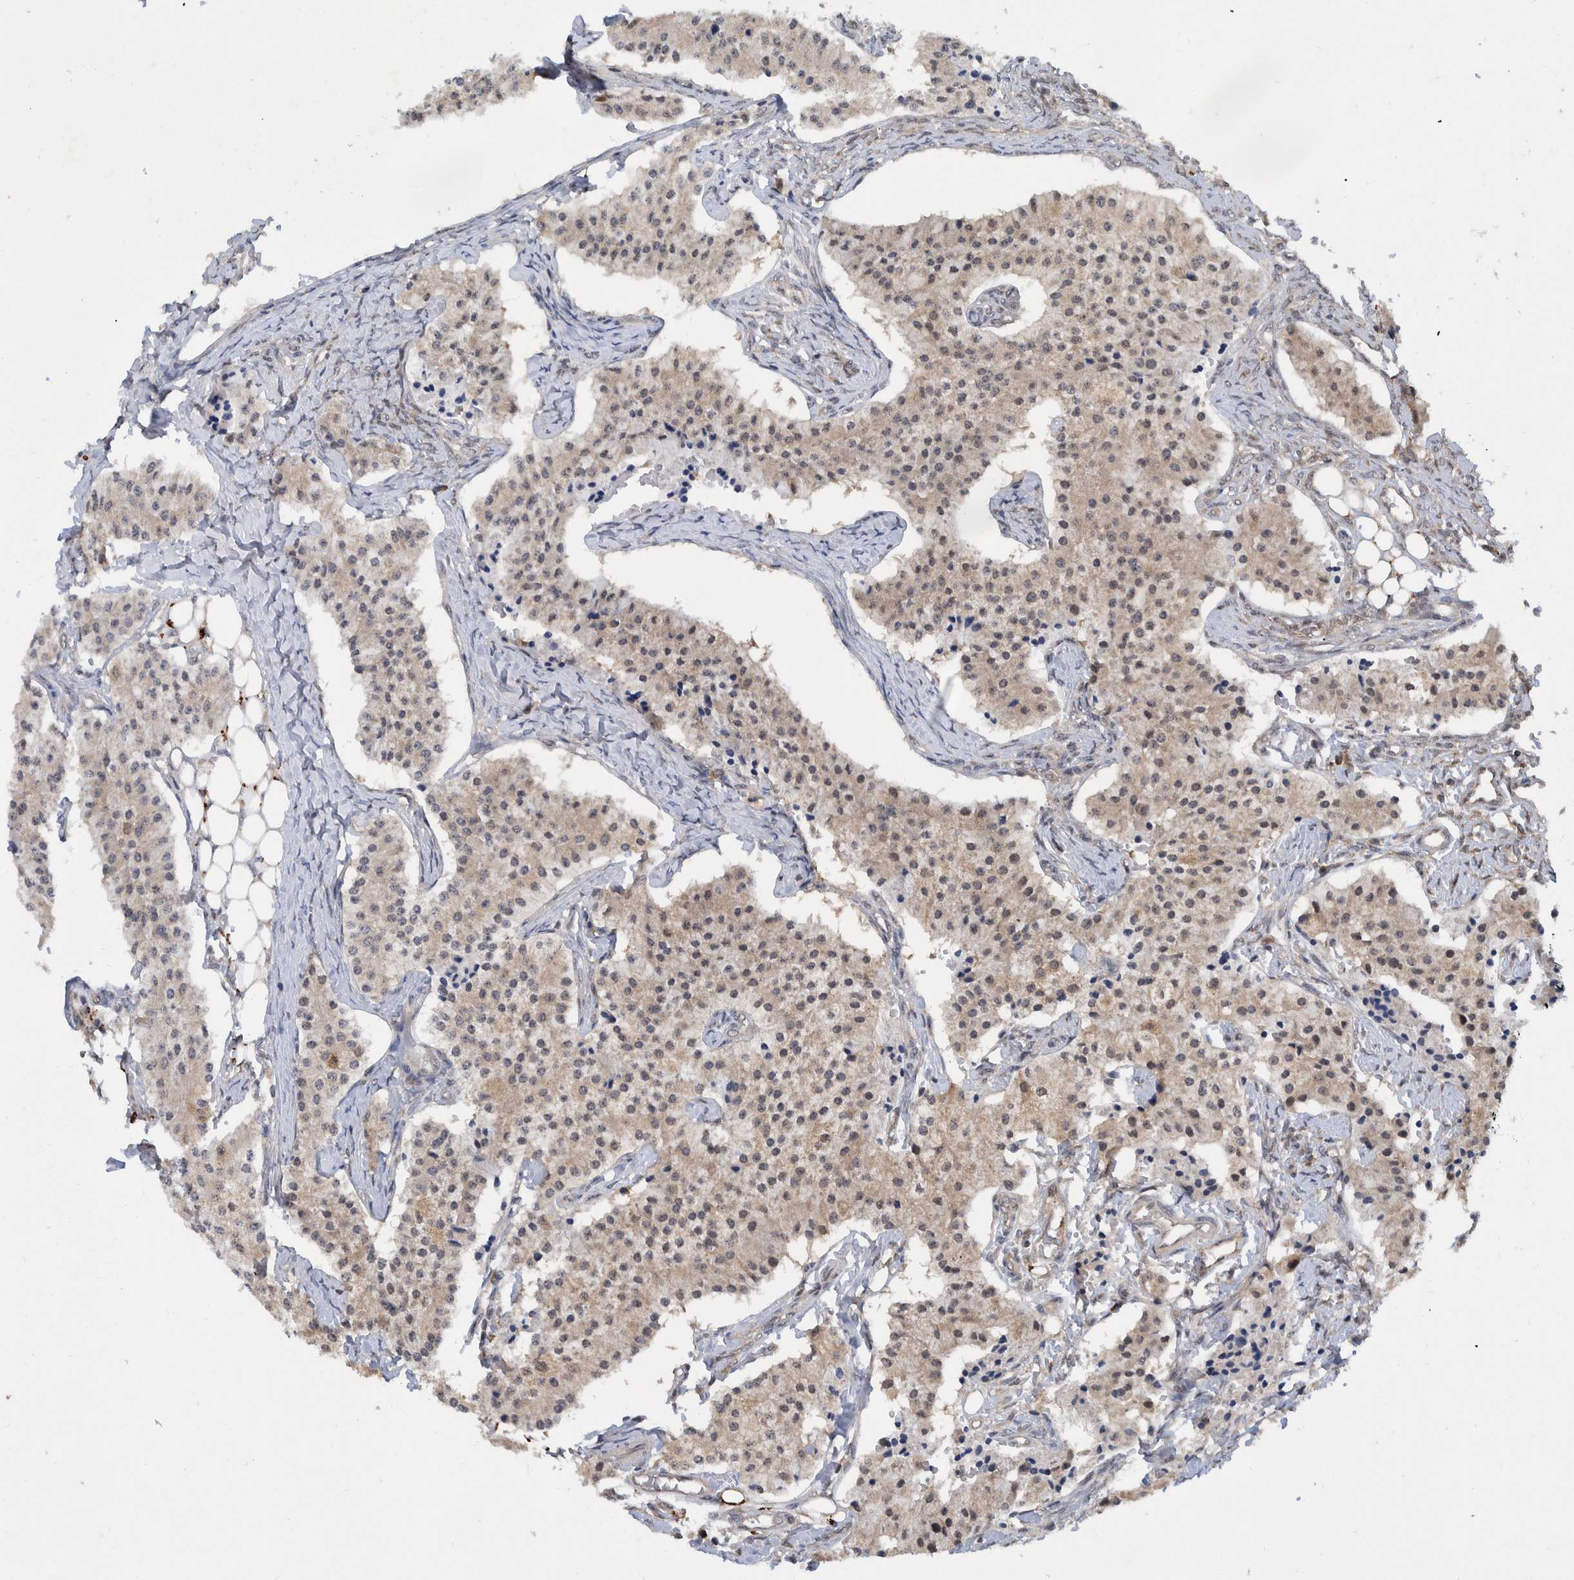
{"staining": {"intensity": "weak", "quantity": ">75%", "location": "cytoplasmic/membranous"}, "tissue": "carcinoid", "cell_type": "Tumor cells", "image_type": "cancer", "snomed": [{"axis": "morphology", "description": "Carcinoid, malignant, NOS"}, {"axis": "topography", "description": "Colon"}], "caption": "Tumor cells exhibit low levels of weak cytoplasmic/membranous positivity in approximately >75% of cells in carcinoid.", "gene": "PLPBP", "patient": {"sex": "female", "age": 52}}